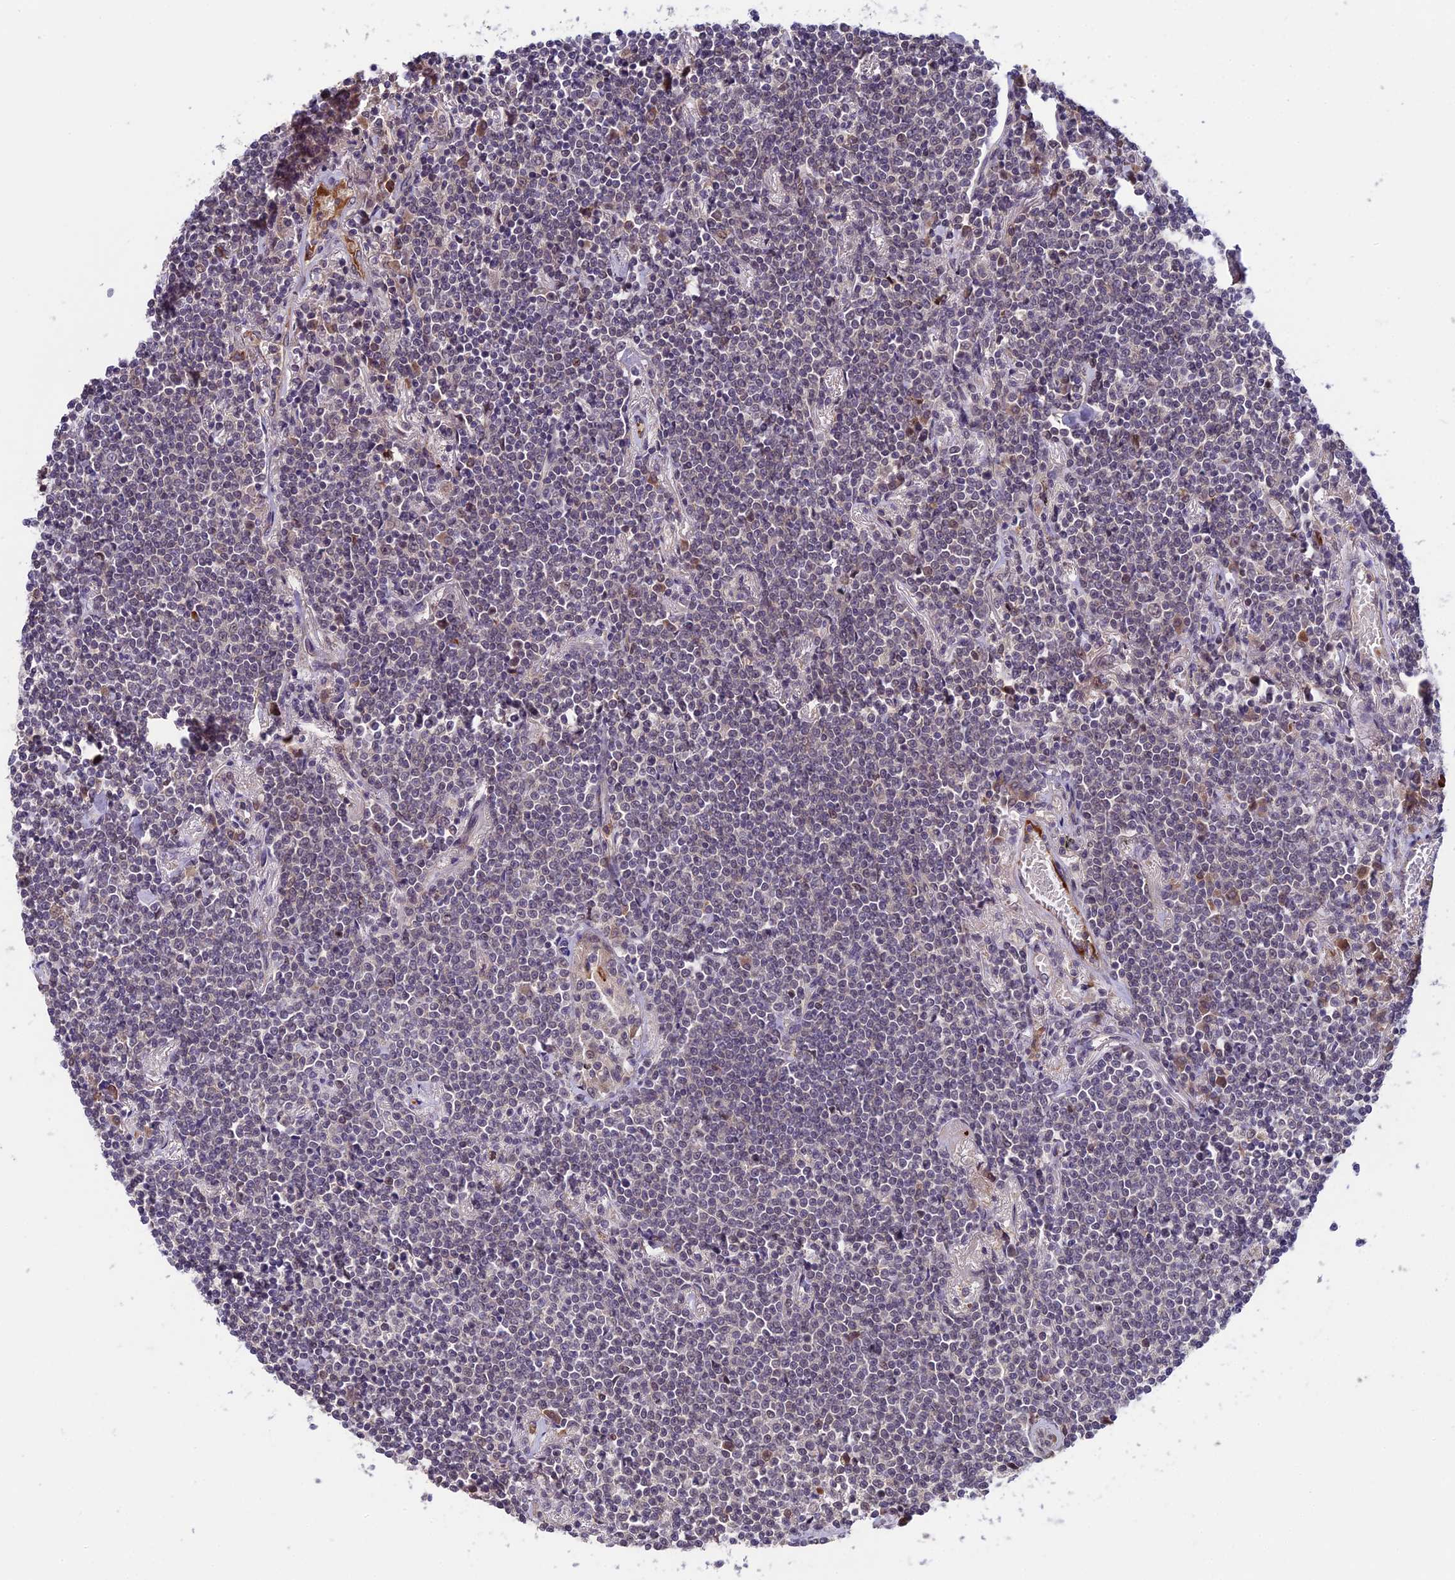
{"staining": {"intensity": "negative", "quantity": "none", "location": "none"}, "tissue": "lymphoma", "cell_type": "Tumor cells", "image_type": "cancer", "snomed": [{"axis": "morphology", "description": "Malignant lymphoma, non-Hodgkin's type, Low grade"}, {"axis": "topography", "description": "Lung"}], "caption": "Immunohistochemistry (IHC) of malignant lymphoma, non-Hodgkin's type (low-grade) exhibits no staining in tumor cells. (Stains: DAB (3,3'-diaminobenzidine) IHC with hematoxylin counter stain, Microscopy: brightfield microscopy at high magnification).", "gene": "SIPA1L3", "patient": {"sex": "female", "age": 71}}